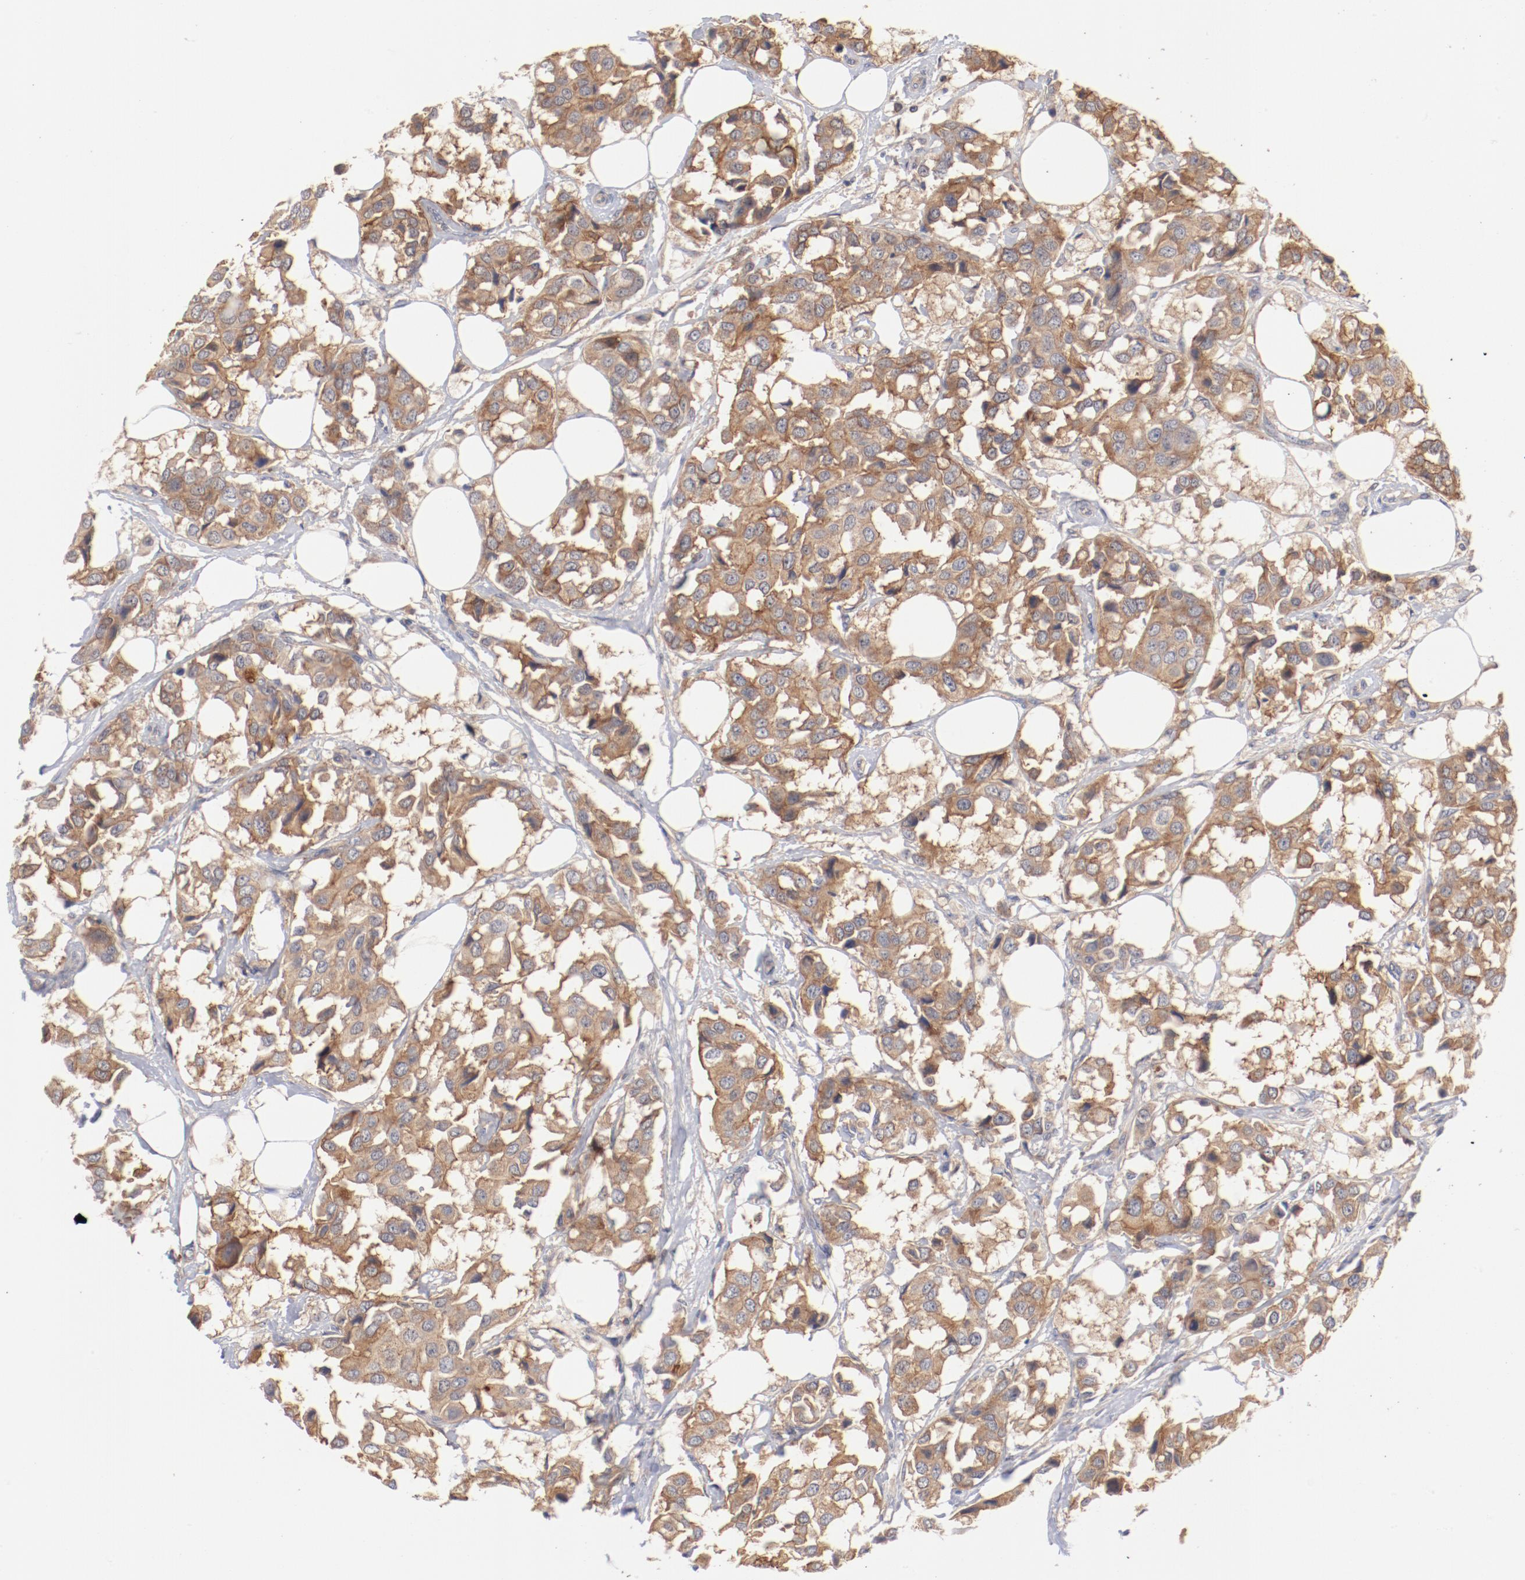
{"staining": {"intensity": "moderate", "quantity": ">75%", "location": "cytoplasmic/membranous"}, "tissue": "breast cancer", "cell_type": "Tumor cells", "image_type": "cancer", "snomed": [{"axis": "morphology", "description": "Duct carcinoma"}, {"axis": "topography", "description": "Breast"}], "caption": "Human breast cancer stained with a protein marker shows moderate staining in tumor cells.", "gene": "SETD3", "patient": {"sex": "female", "age": 80}}